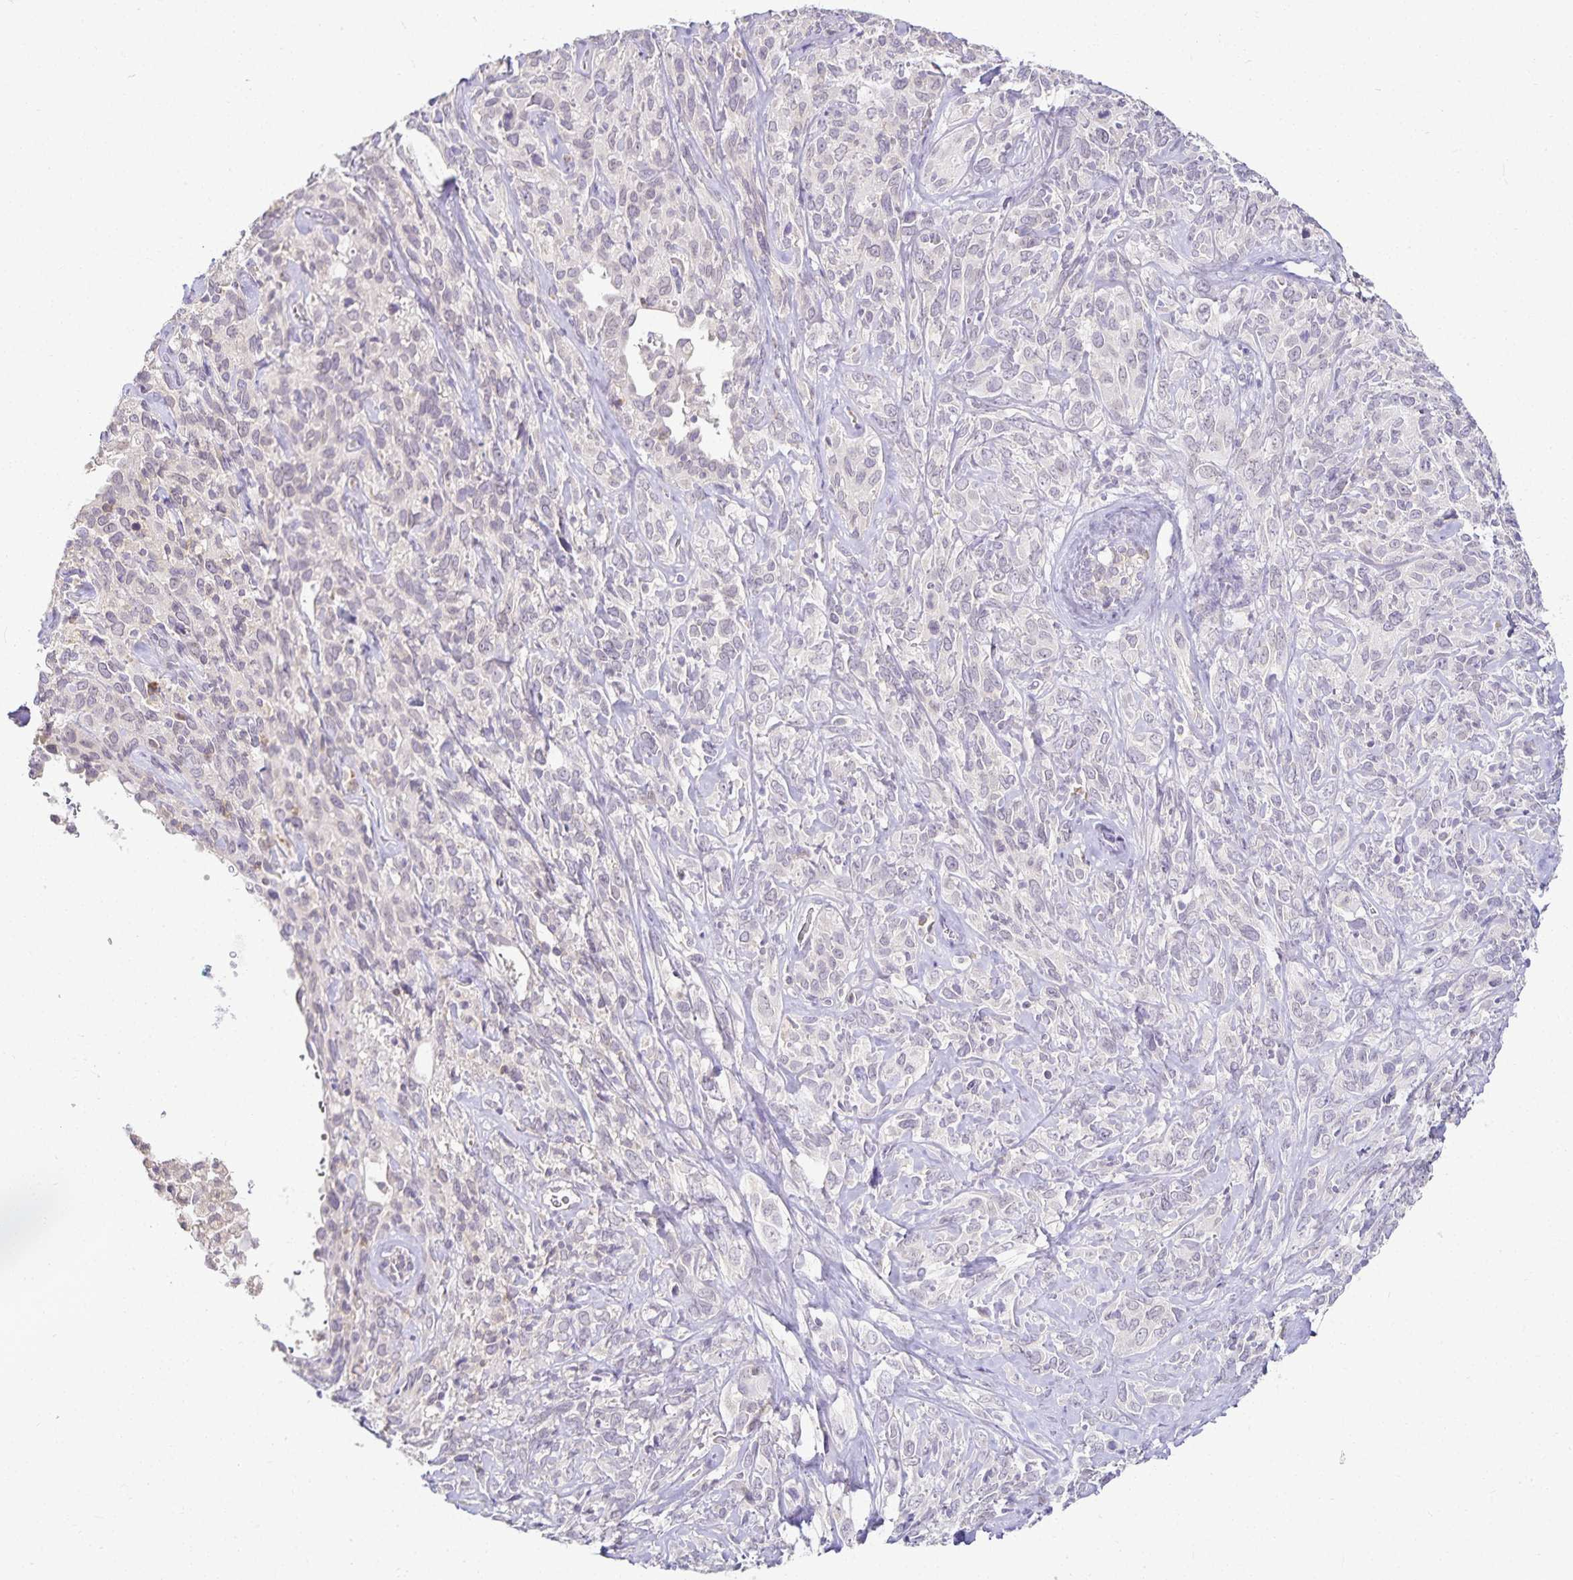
{"staining": {"intensity": "negative", "quantity": "none", "location": "none"}, "tissue": "cervical cancer", "cell_type": "Tumor cells", "image_type": "cancer", "snomed": [{"axis": "morphology", "description": "Normal tissue, NOS"}, {"axis": "morphology", "description": "Squamous cell carcinoma, NOS"}, {"axis": "topography", "description": "Cervix"}], "caption": "DAB immunohistochemical staining of human cervical cancer (squamous cell carcinoma) demonstrates no significant expression in tumor cells. (DAB immunohistochemistry (IHC), high magnification).", "gene": "GP2", "patient": {"sex": "female", "age": 51}}